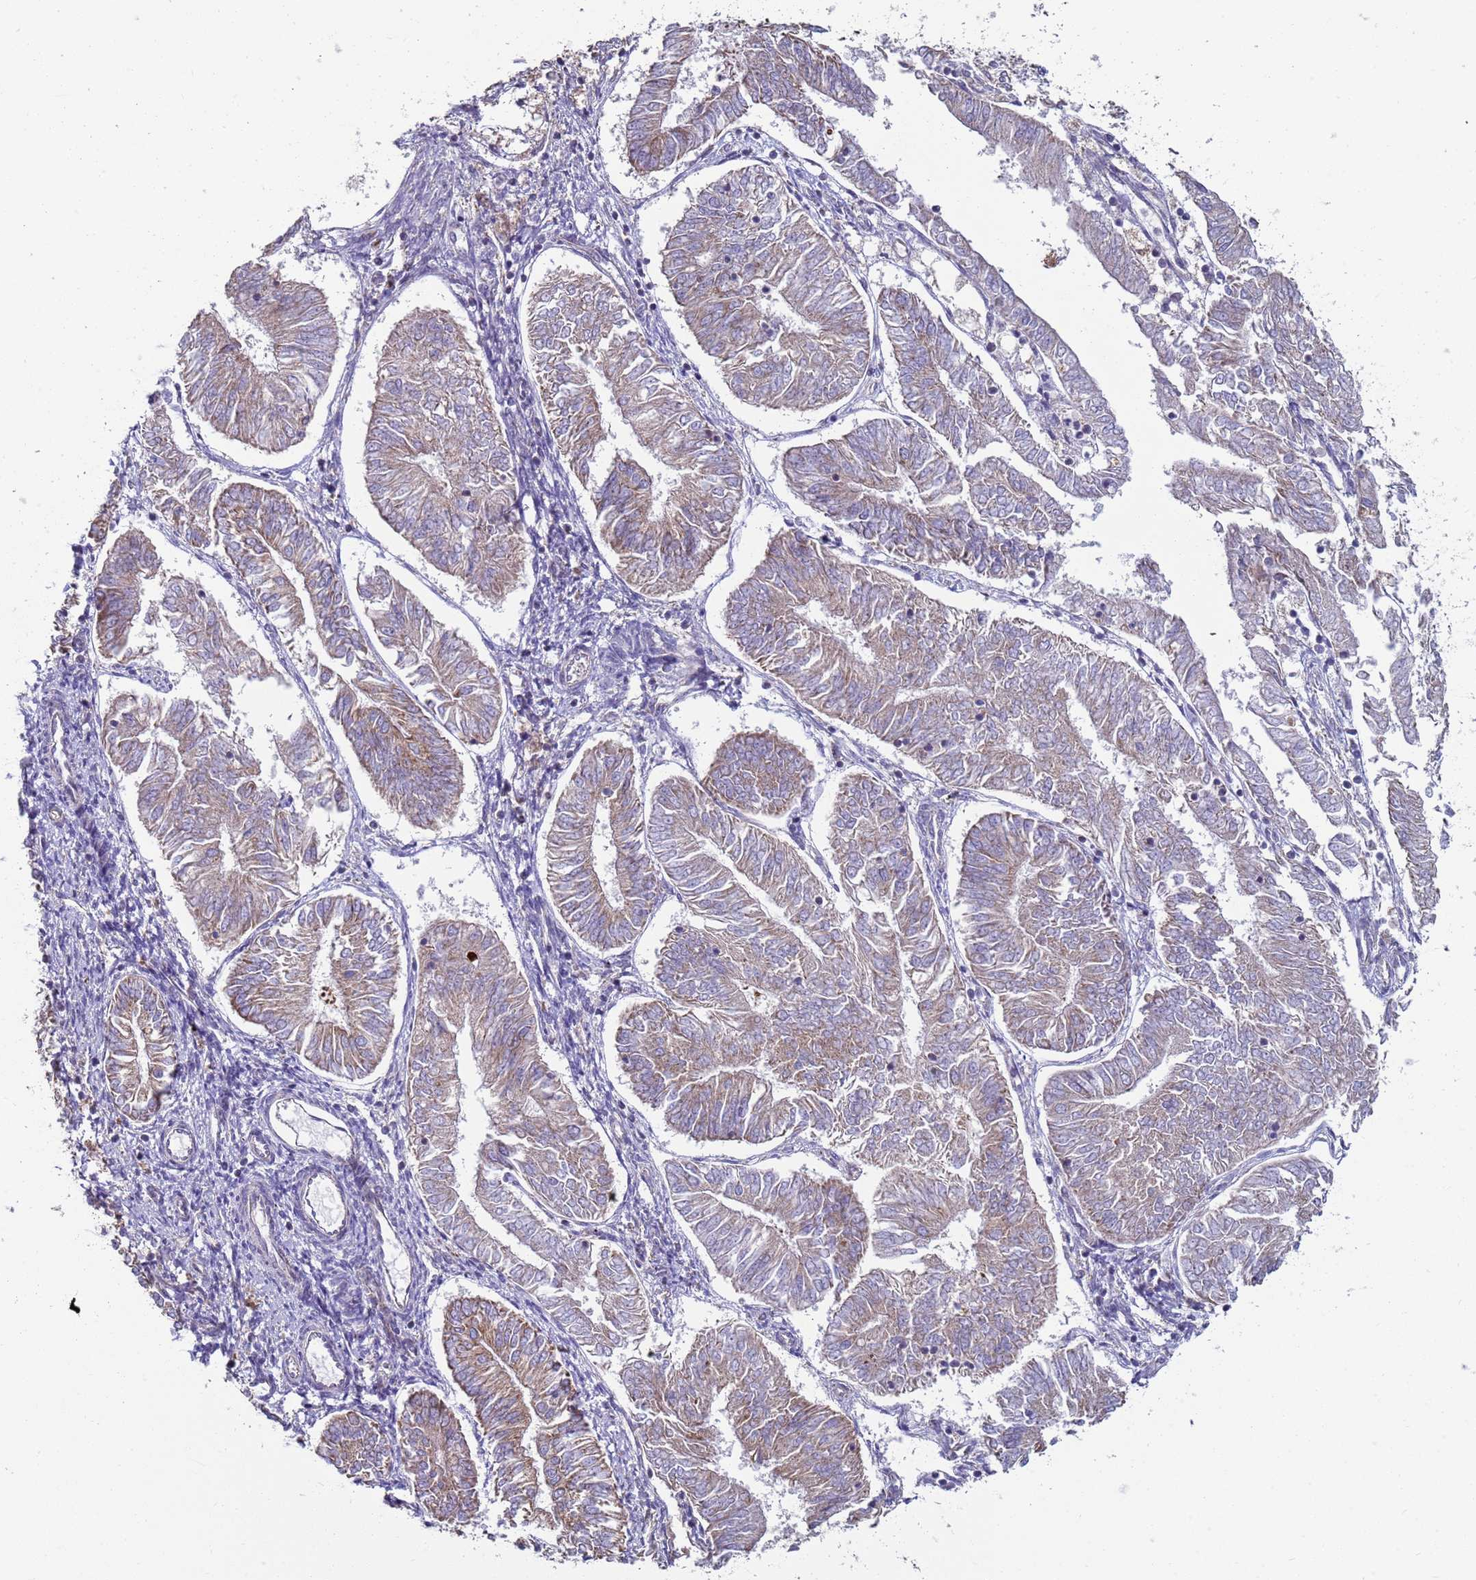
{"staining": {"intensity": "weak", "quantity": "25%-75%", "location": "cytoplasmic/membranous"}, "tissue": "endometrial cancer", "cell_type": "Tumor cells", "image_type": "cancer", "snomed": [{"axis": "morphology", "description": "Adenocarcinoma, NOS"}, {"axis": "topography", "description": "Endometrium"}], "caption": "About 25%-75% of tumor cells in human endometrial cancer (adenocarcinoma) exhibit weak cytoplasmic/membranous protein expression as visualized by brown immunohistochemical staining.", "gene": "DIP2B", "patient": {"sex": "female", "age": 58}}